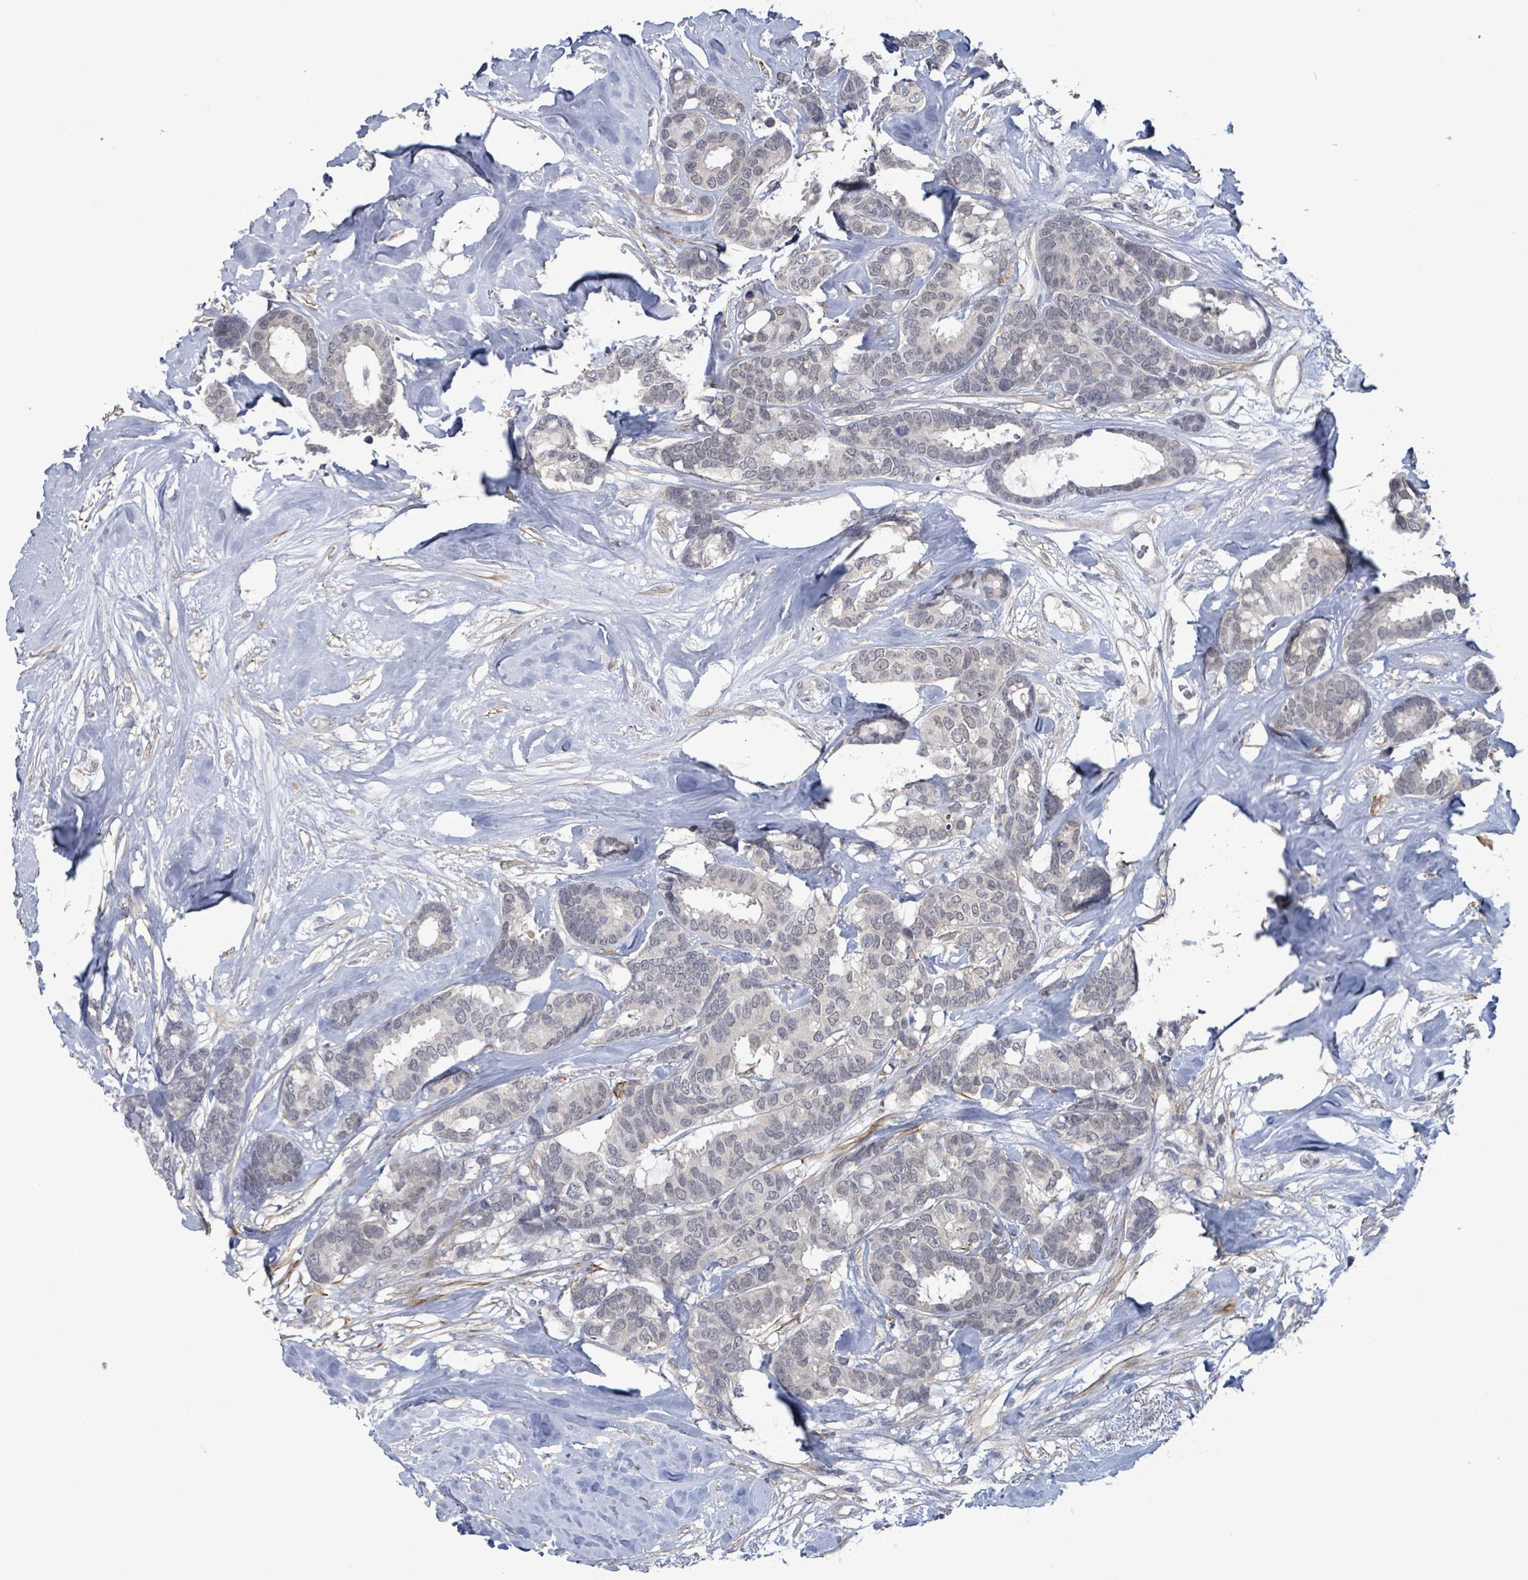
{"staining": {"intensity": "negative", "quantity": "none", "location": "none"}, "tissue": "breast cancer", "cell_type": "Tumor cells", "image_type": "cancer", "snomed": [{"axis": "morphology", "description": "Duct carcinoma"}, {"axis": "topography", "description": "Breast"}], "caption": "Immunohistochemical staining of breast cancer (intraductal carcinoma) displays no significant expression in tumor cells. The staining was performed using DAB (3,3'-diaminobenzidine) to visualize the protein expression in brown, while the nuclei were stained in blue with hematoxylin (Magnification: 20x).", "gene": "AMMECR1", "patient": {"sex": "female", "age": 87}}